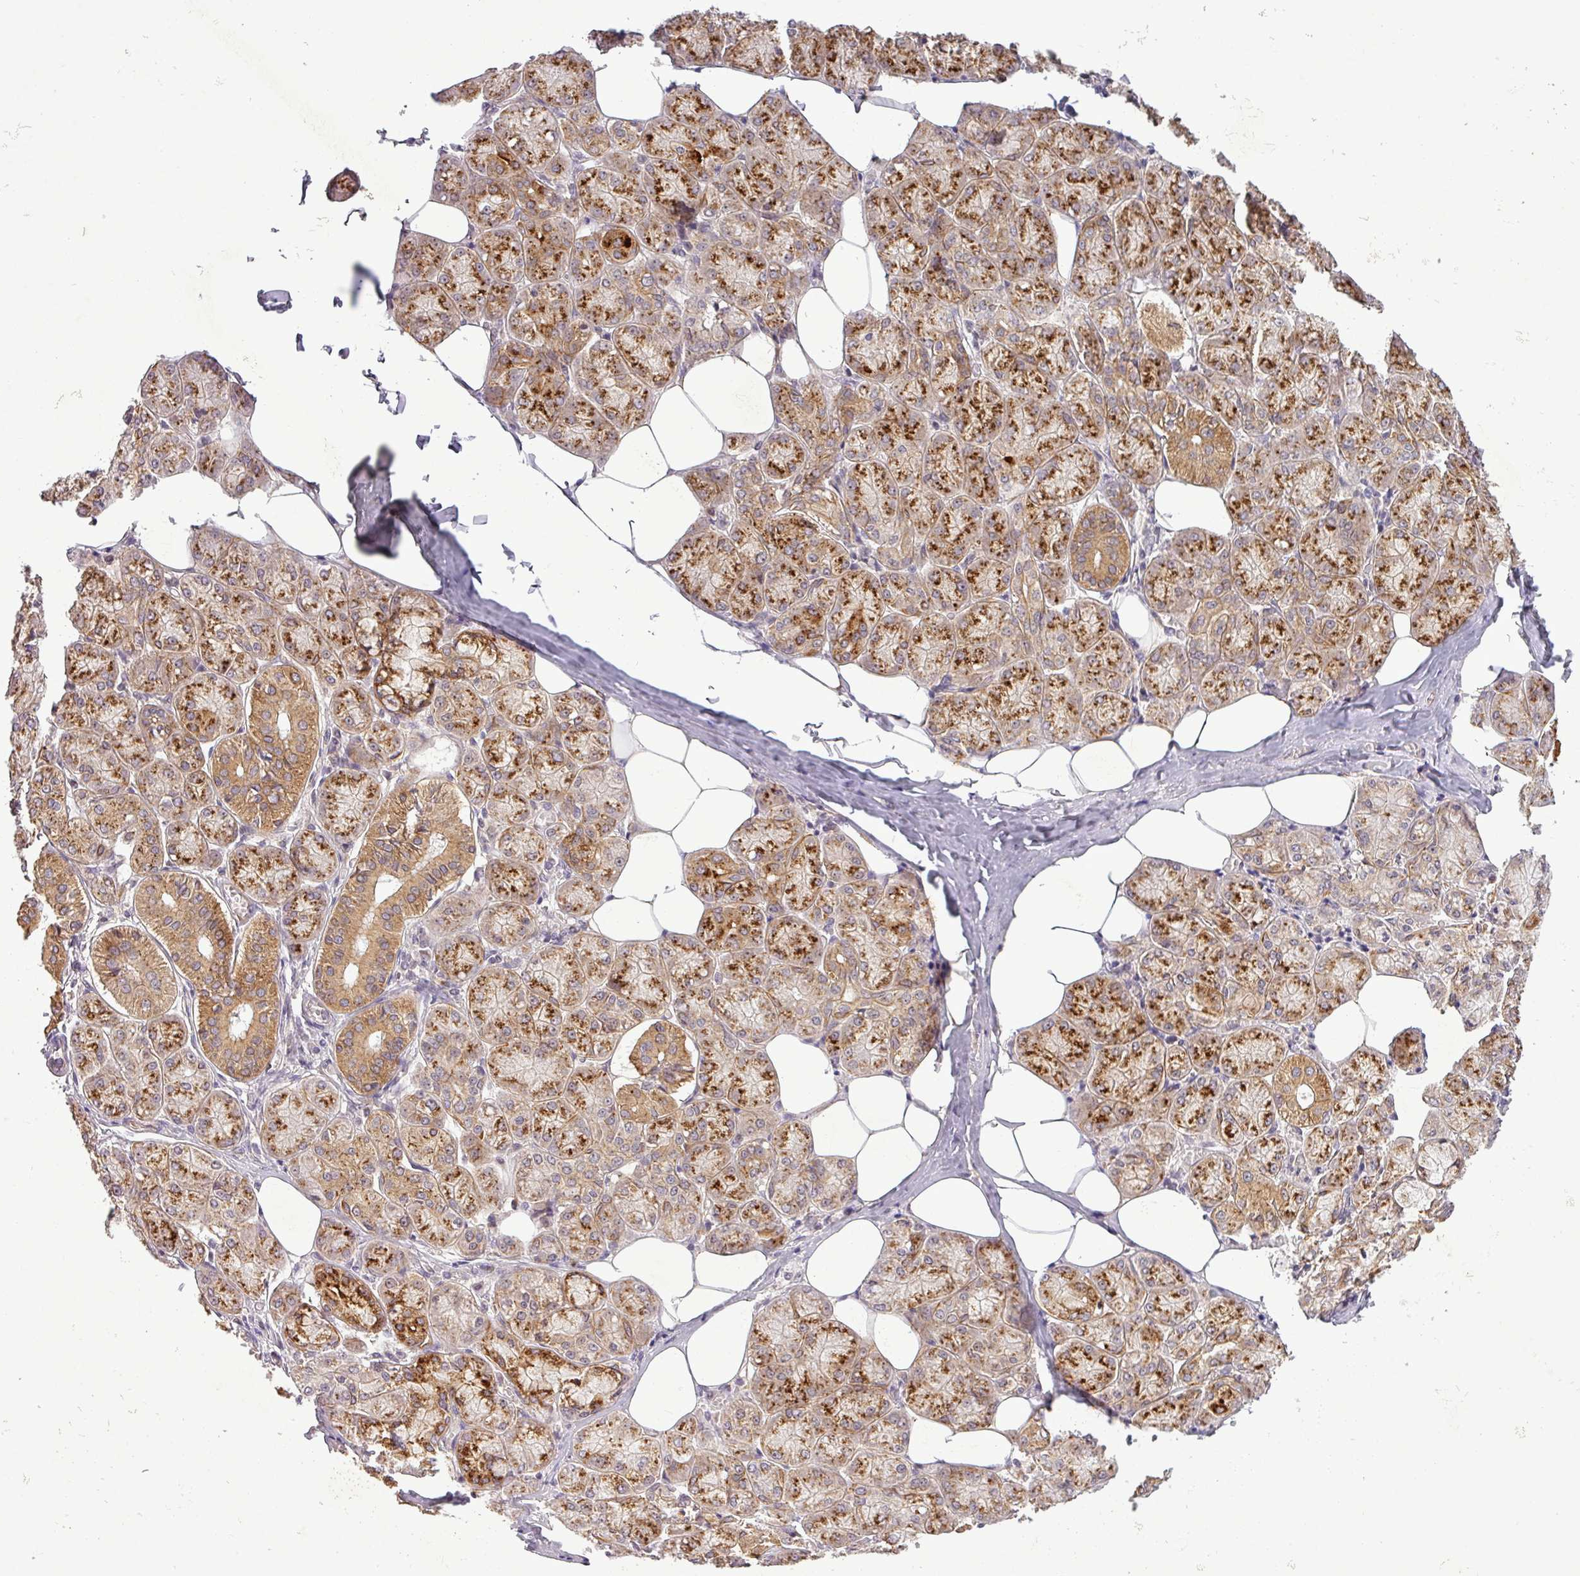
{"staining": {"intensity": "strong", "quantity": ">75%", "location": "cytoplasmic/membranous"}, "tissue": "salivary gland", "cell_type": "Glandular cells", "image_type": "normal", "snomed": [{"axis": "morphology", "description": "Normal tissue, NOS"}, {"axis": "topography", "description": "Salivary gland"}], "caption": "This histopathology image displays immunohistochemistry (IHC) staining of unremarkable human salivary gland, with high strong cytoplasmic/membranous staining in about >75% of glandular cells.", "gene": "PCDH1", "patient": {"sex": "male", "age": 74}}